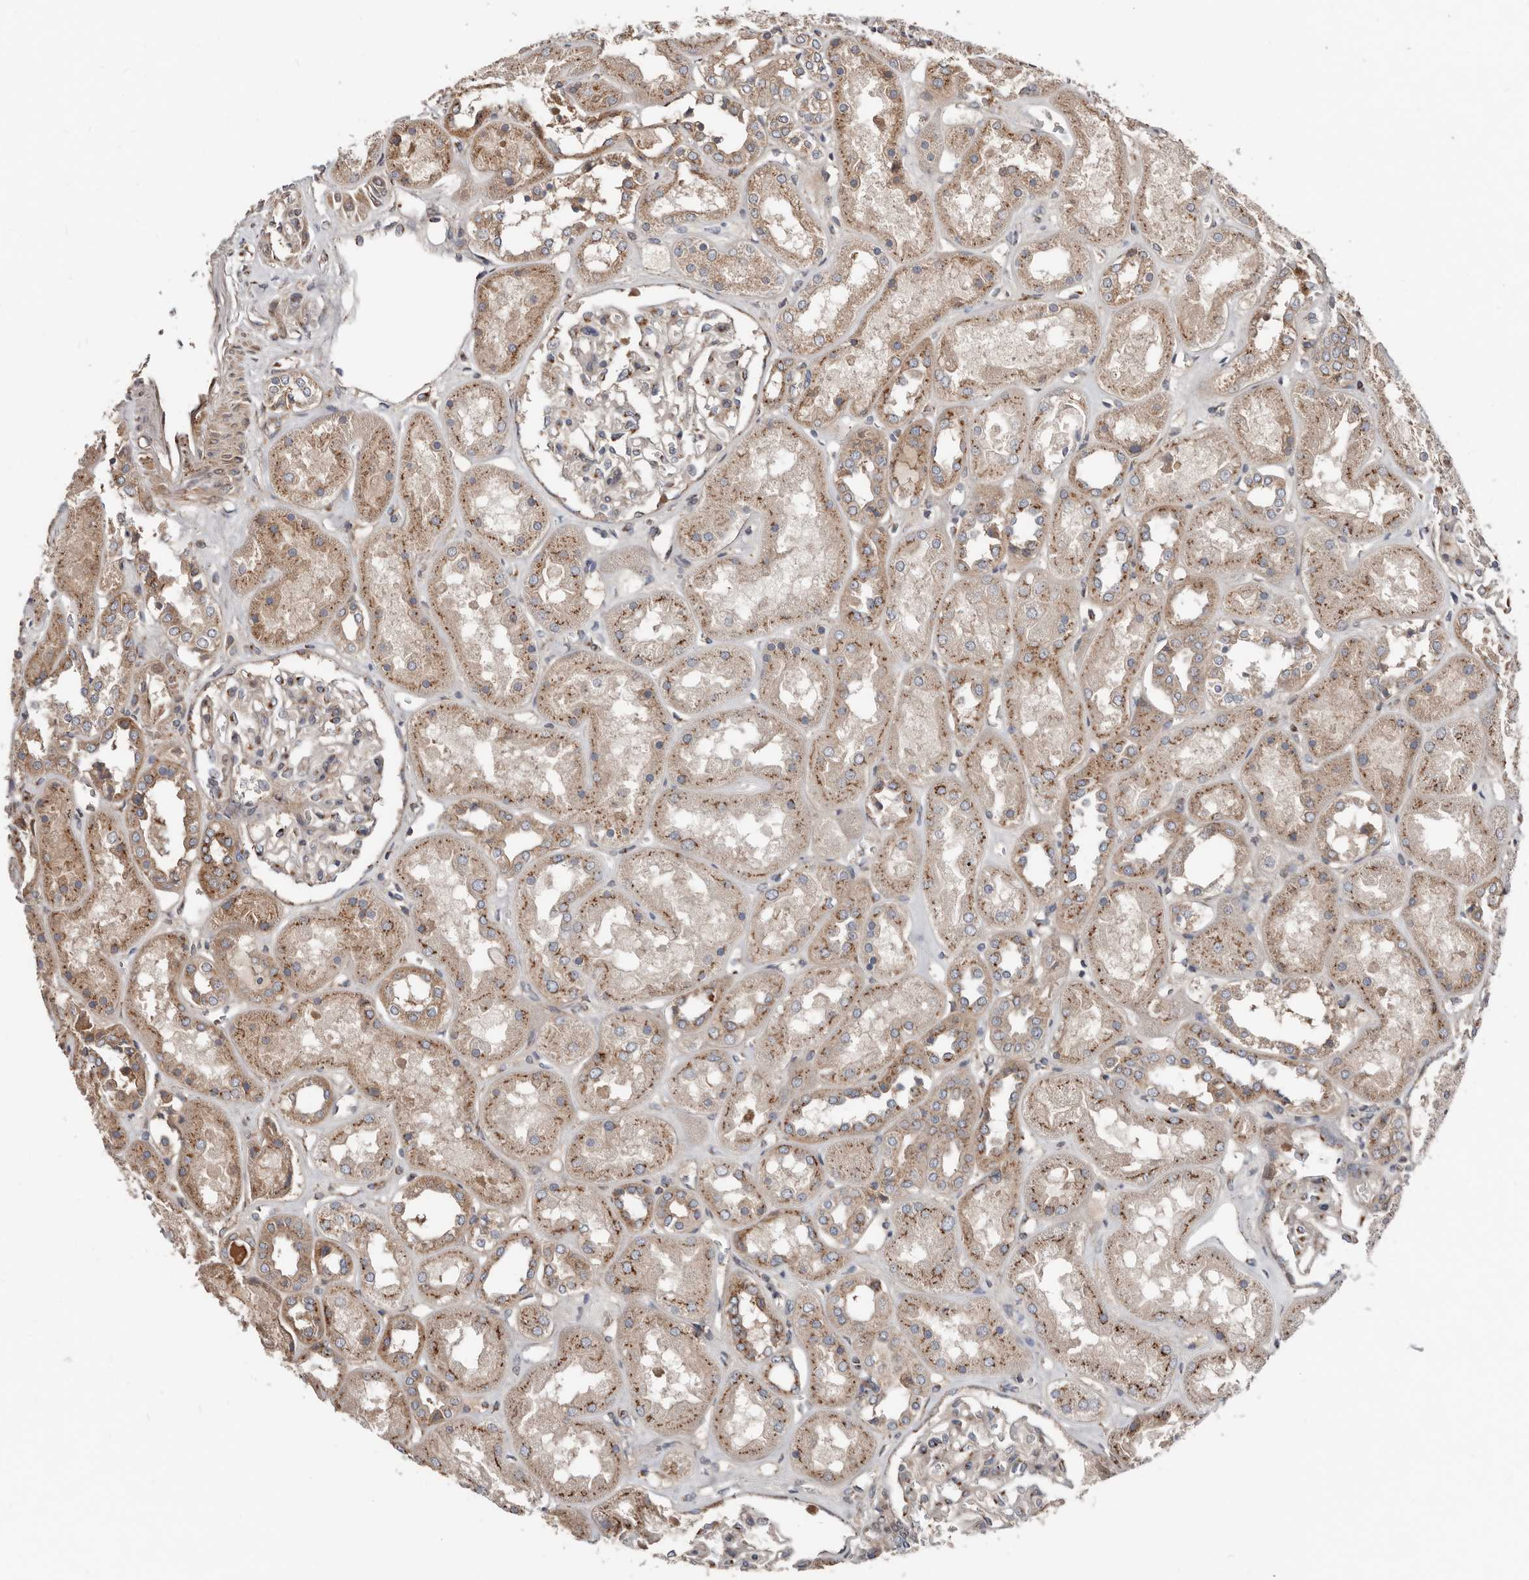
{"staining": {"intensity": "moderate", "quantity": "25%-75%", "location": "cytoplasmic/membranous"}, "tissue": "kidney", "cell_type": "Cells in glomeruli", "image_type": "normal", "snomed": [{"axis": "morphology", "description": "Normal tissue, NOS"}, {"axis": "topography", "description": "Kidney"}], "caption": "Brown immunohistochemical staining in benign kidney reveals moderate cytoplasmic/membranous expression in approximately 25%-75% of cells in glomeruli.", "gene": "COG1", "patient": {"sex": "male", "age": 70}}